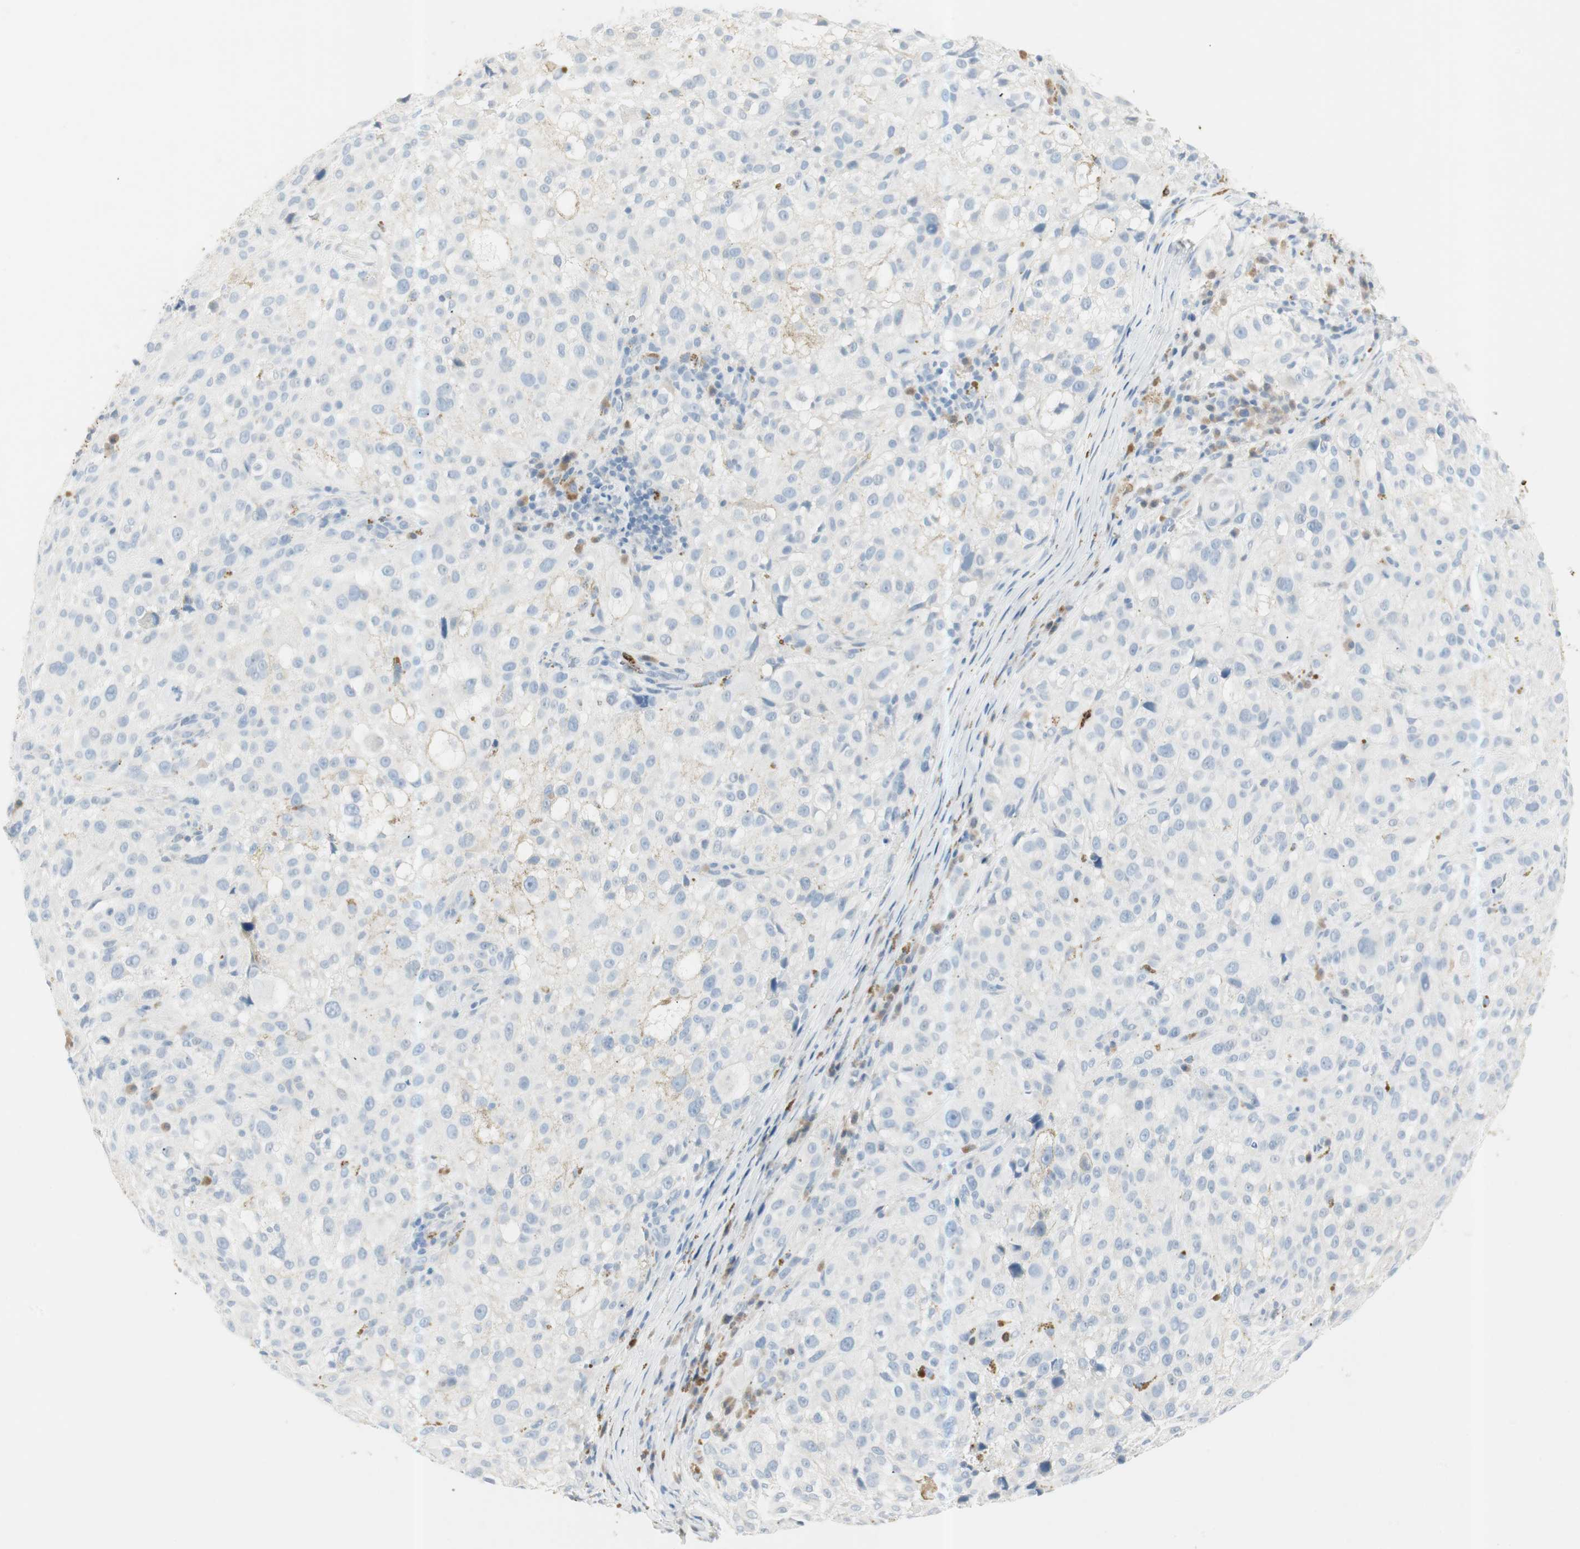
{"staining": {"intensity": "negative", "quantity": "none", "location": "none"}, "tissue": "melanoma", "cell_type": "Tumor cells", "image_type": "cancer", "snomed": [{"axis": "morphology", "description": "Necrosis, NOS"}, {"axis": "morphology", "description": "Malignant melanoma, NOS"}, {"axis": "topography", "description": "Skin"}], "caption": "IHC photomicrograph of human melanoma stained for a protein (brown), which demonstrates no expression in tumor cells.", "gene": "PRTN3", "patient": {"sex": "female", "age": 87}}